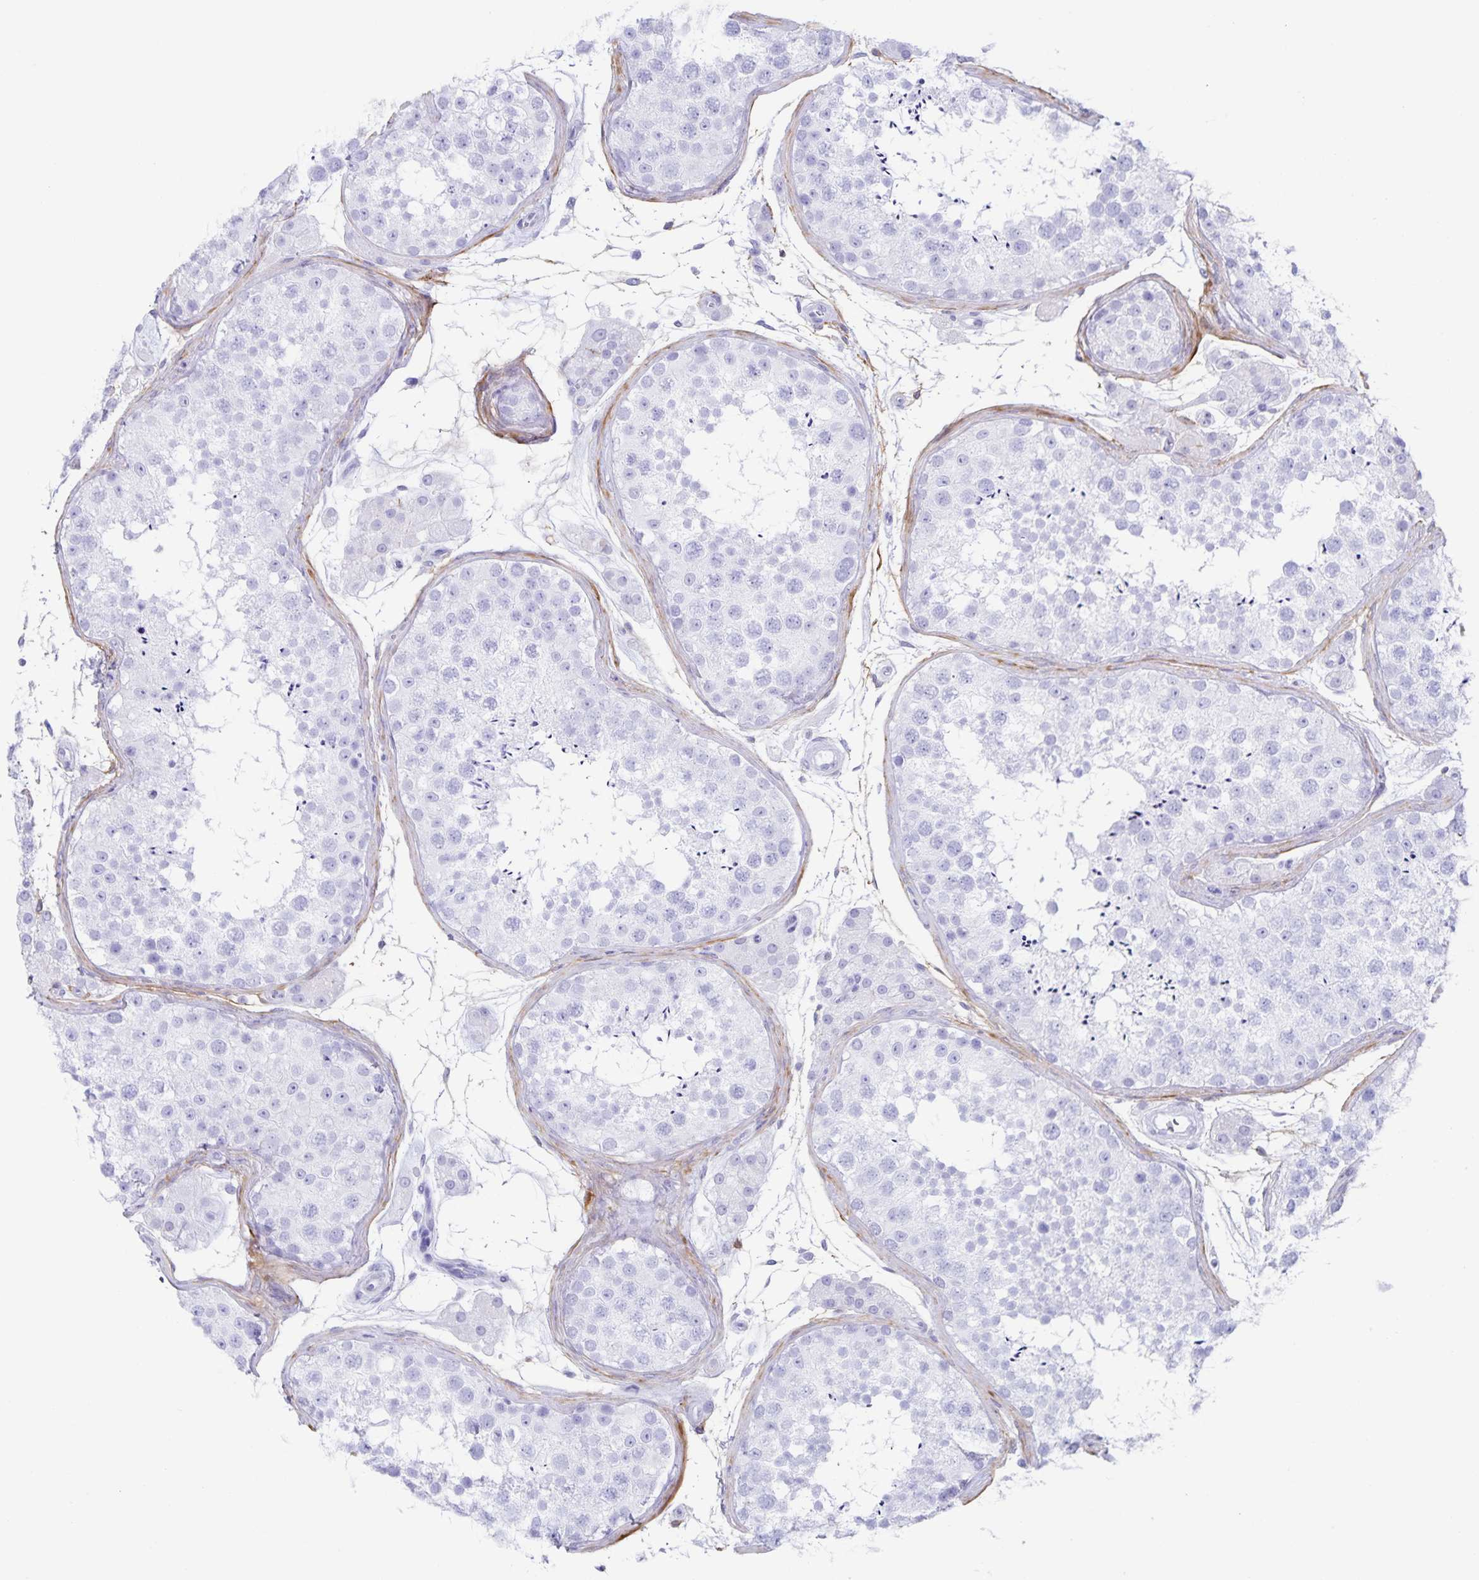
{"staining": {"intensity": "negative", "quantity": "none", "location": "none"}, "tissue": "testis", "cell_type": "Cells in seminiferous ducts", "image_type": "normal", "snomed": [{"axis": "morphology", "description": "Normal tissue, NOS"}, {"axis": "topography", "description": "Testis"}], "caption": "DAB (3,3'-diaminobenzidine) immunohistochemical staining of unremarkable testis displays no significant positivity in cells in seminiferous ducts.", "gene": "AQP4", "patient": {"sex": "male", "age": 41}}